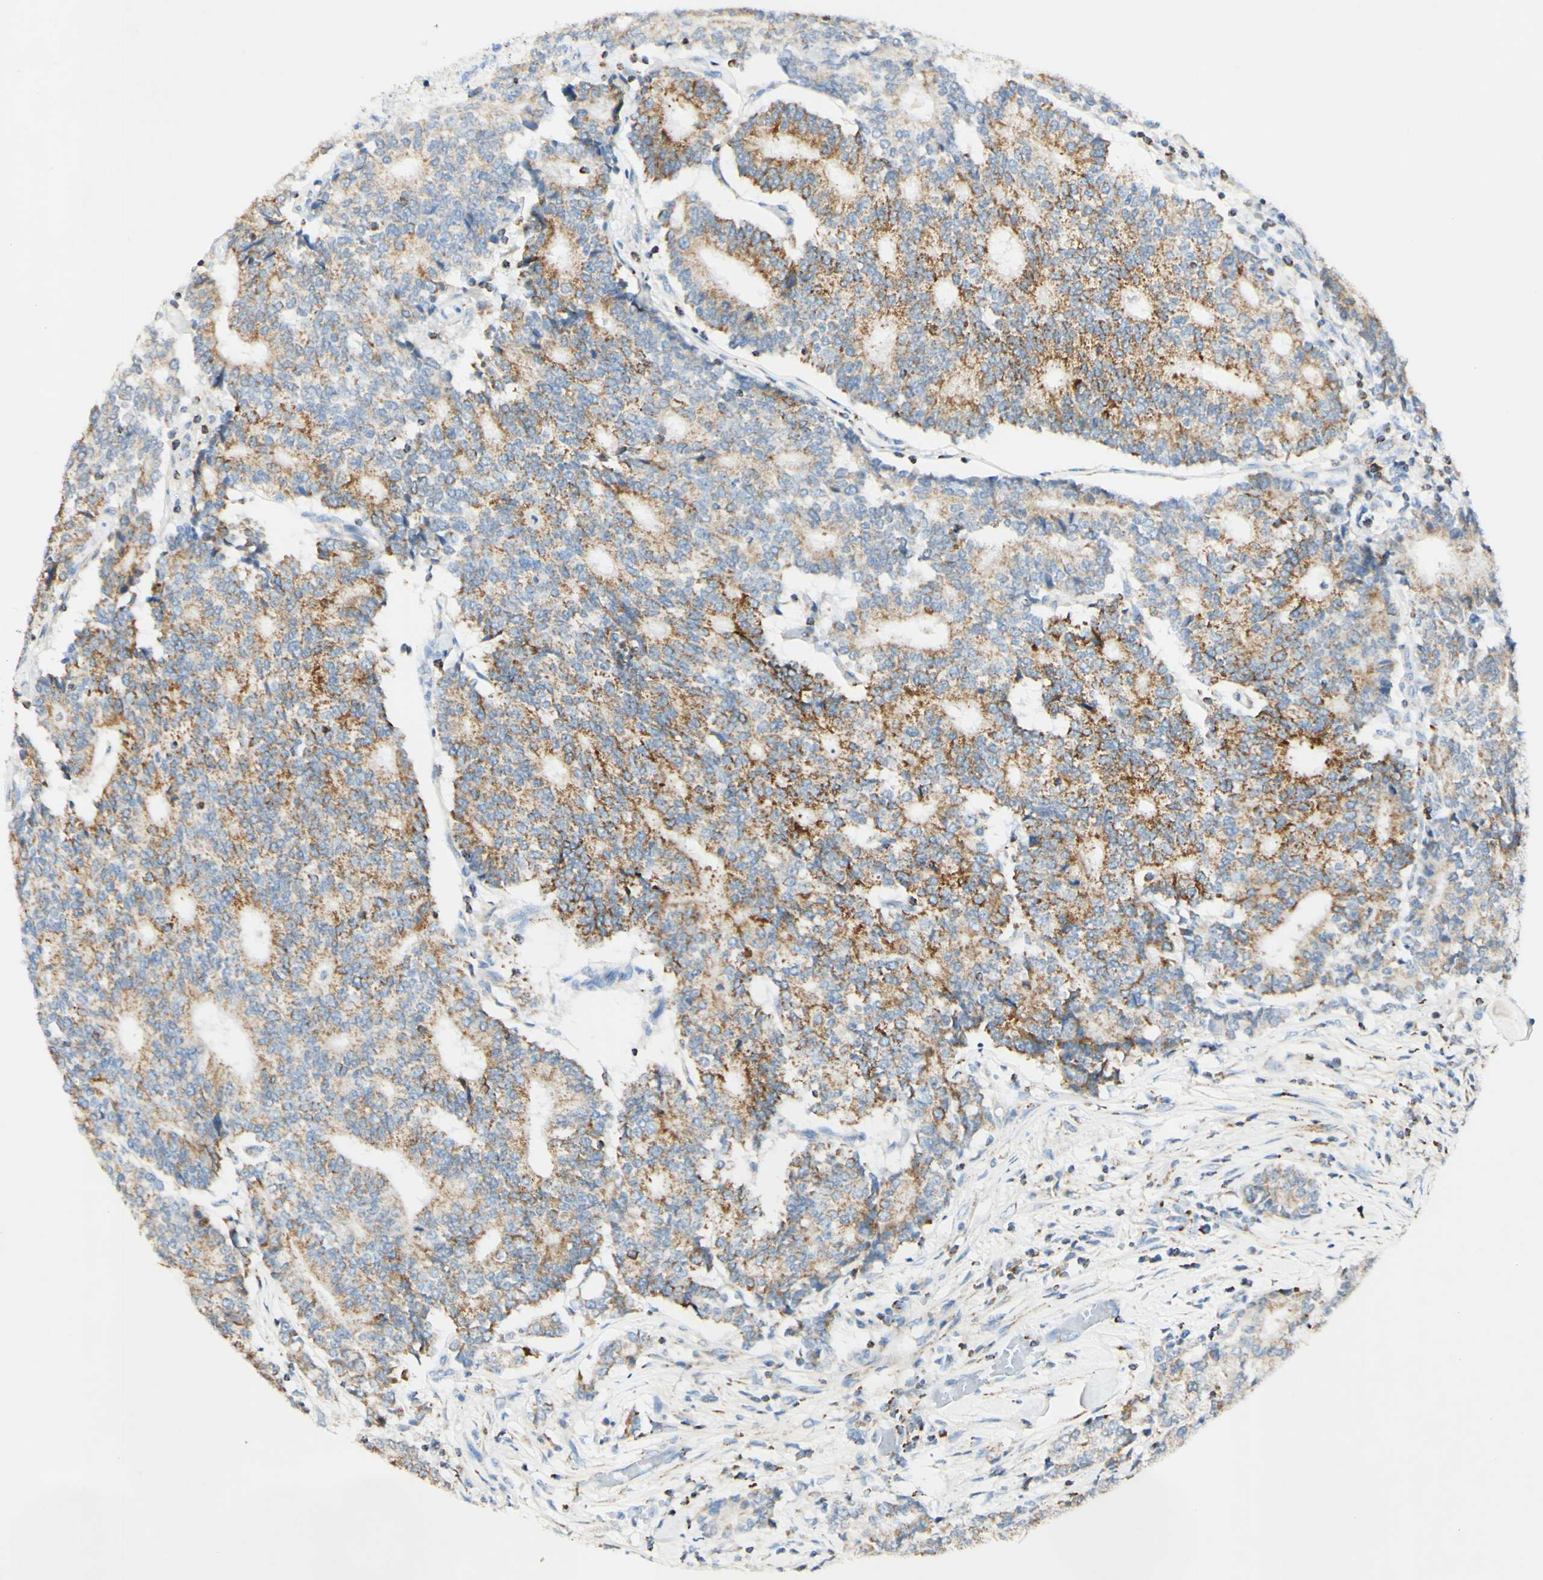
{"staining": {"intensity": "strong", "quantity": "25%-75%", "location": "cytoplasmic/membranous"}, "tissue": "prostate cancer", "cell_type": "Tumor cells", "image_type": "cancer", "snomed": [{"axis": "morphology", "description": "Normal tissue, NOS"}, {"axis": "morphology", "description": "Adenocarcinoma, High grade"}, {"axis": "topography", "description": "Prostate"}, {"axis": "topography", "description": "Seminal veicle"}], "caption": "Human prostate cancer stained with a brown dye shows strong cytoplasmic/membranous positive staining in about 25%-75% of tumor cells.", "gene": "OXCT1", "patient": {"sex": "male", "age": 55}}